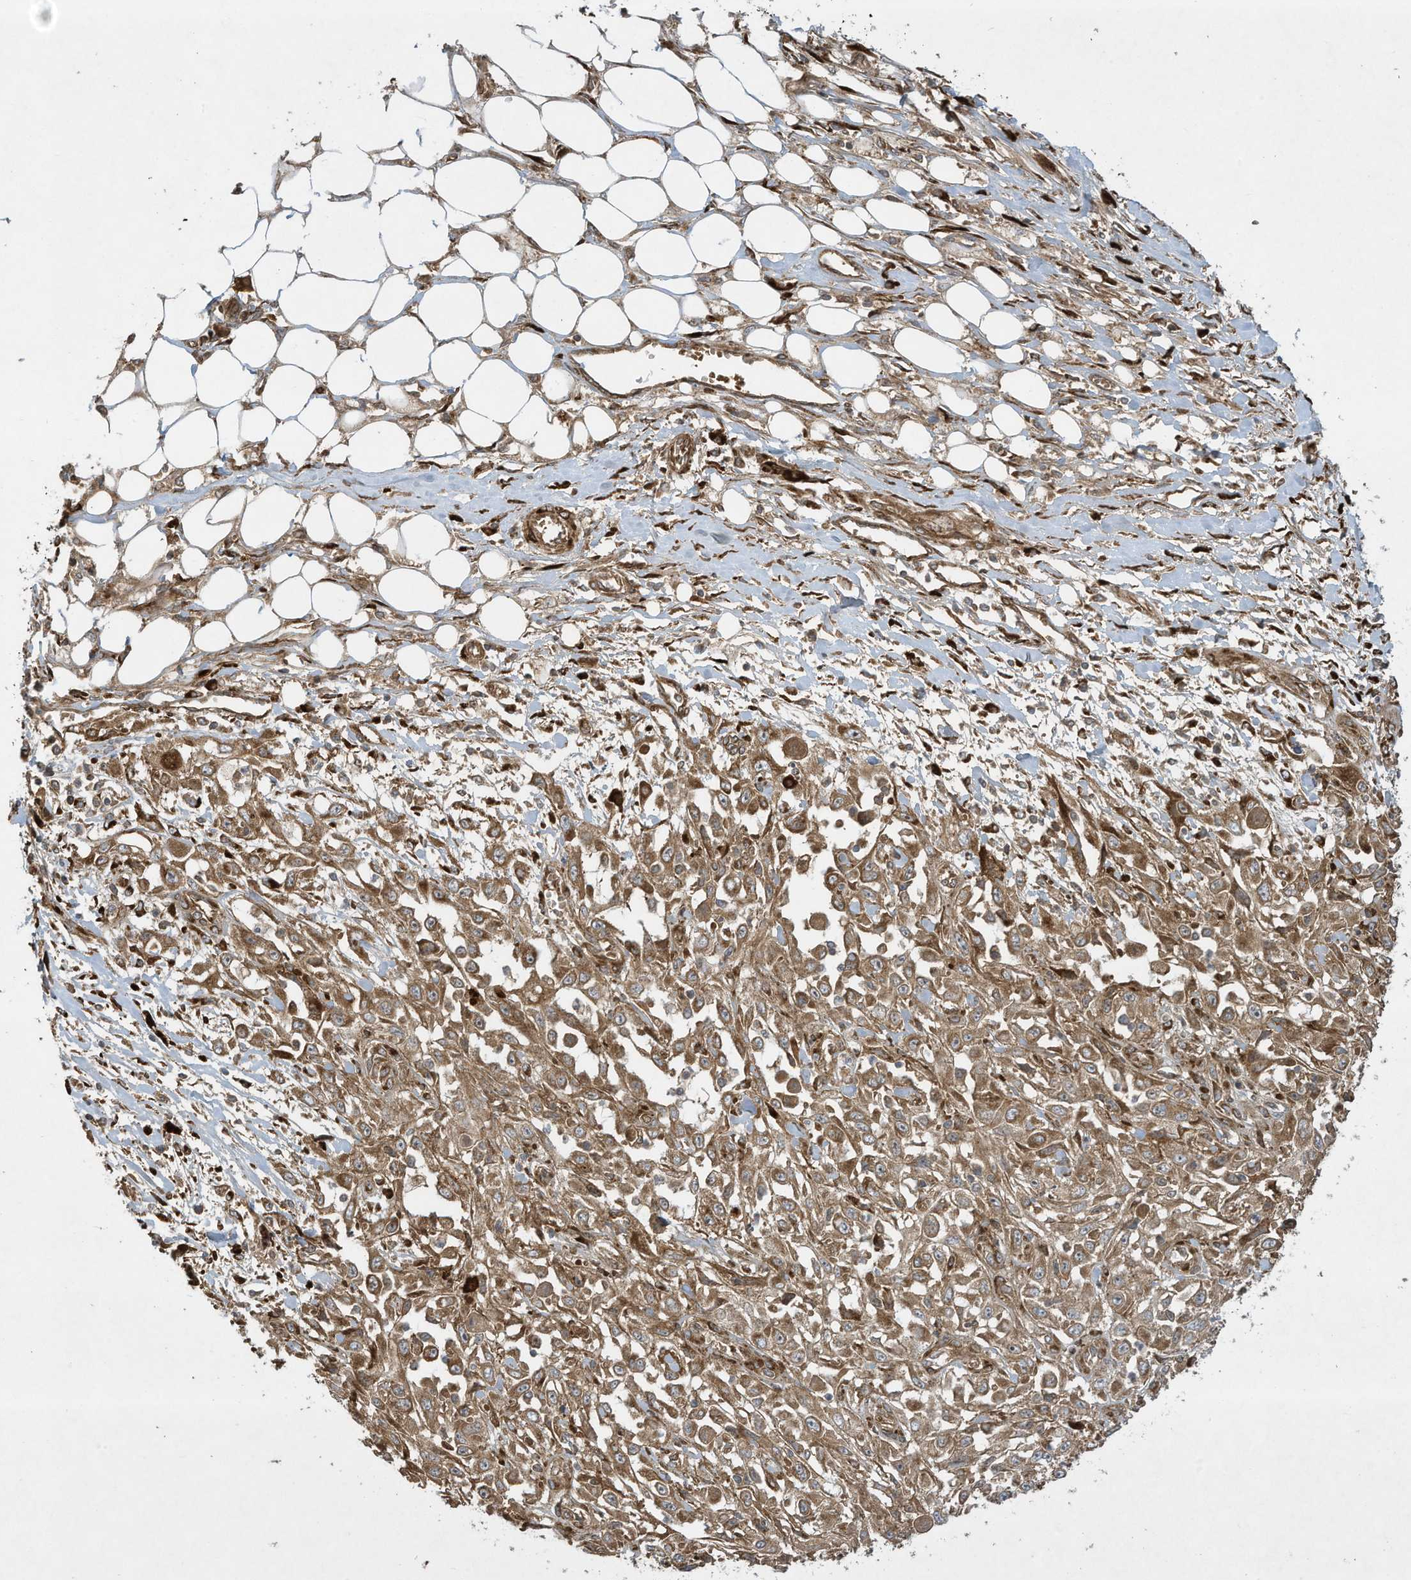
{"staining": {"intensity": "moderate", "quantity": ">75%", "location": "cytoplasmic/membranous"}, "tissue": "skin cancer", "cell_type": "Tumor cells", "image_type": "cancer", "snomed": [{"axis": "morphology", "description": "Squamous cell carcinoma, NOS"}, {"axis": "morphology", "description": "Squamous cell carcinoma, metastatic, NOS"}, {"axis": "topography", "description": "Skin"}, {"axis": "topography", "description": "Lymph node"}], "caption": "Human skin squamous cell carcinoma stained for a protein (brown) demonstrates moderate cytoplasmic/membranous positive staining in about >75% of tumor cells.", "gene": "DDIT4", "patient": {"sex": "male", "age": 75}}